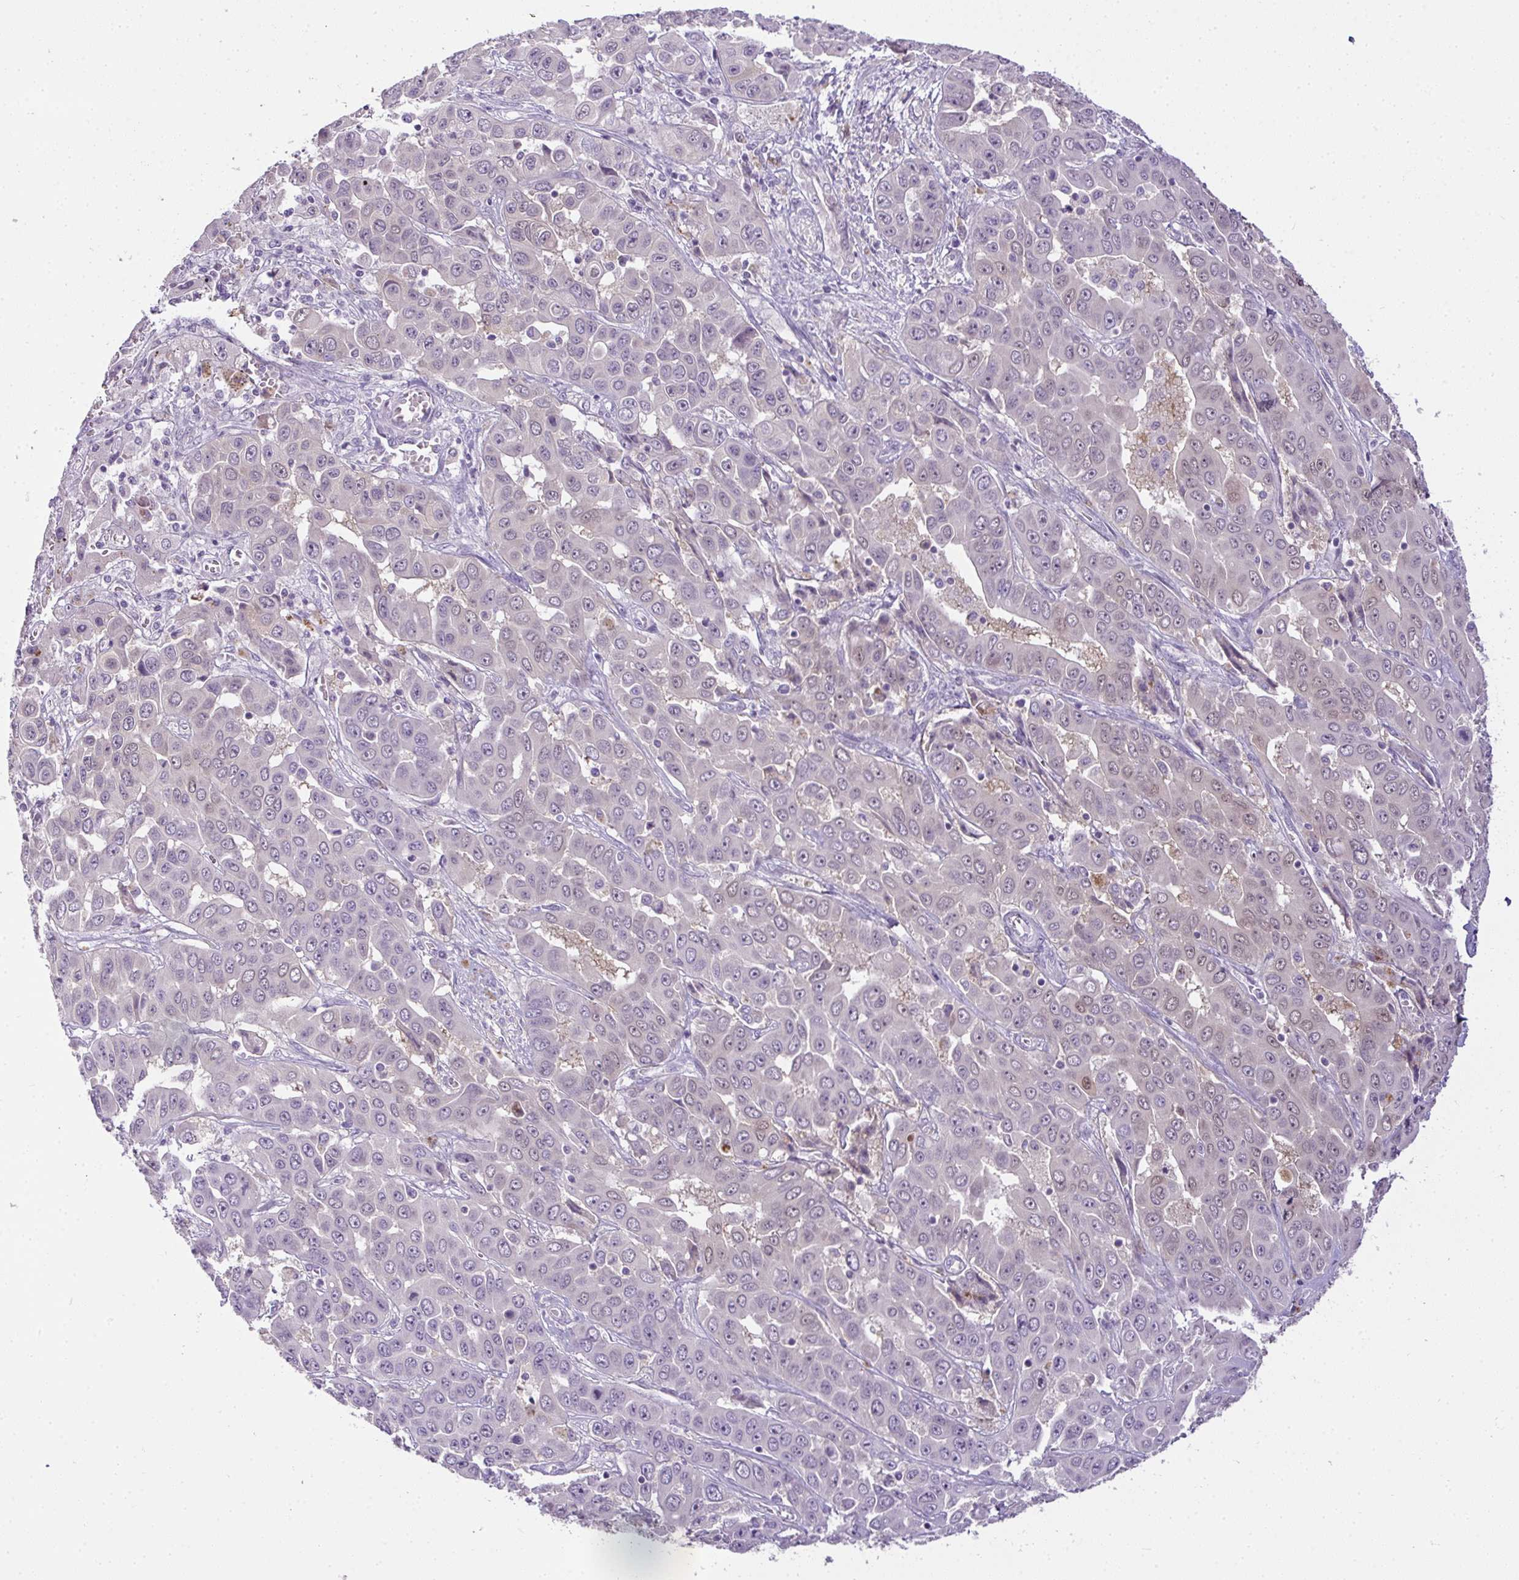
{"staining": {"intensity": "negative", "quantity": "none", "location": "none"}, "tissue": "liver cancer", "cell_type": "Tumor cells", "image_type": "cancer", "snomed": [{"axis": "morphology", "description": "Cholangiocarcinoma"}, {"axis": "topography", "description": "Liver"}], "caption": "High magnification brightfield microscopy of cholangiocarcinoma (liver) stained with DAB (3,3'-diaminobenzidine) (brown) and counterstained with hematoxylin (blue): tumor cells show no significant staining. (Brightfield microscopy of DAB IHC at high magnification).", "gene": "CMPK1", "patient": {"sex": "female", "age": 52}}